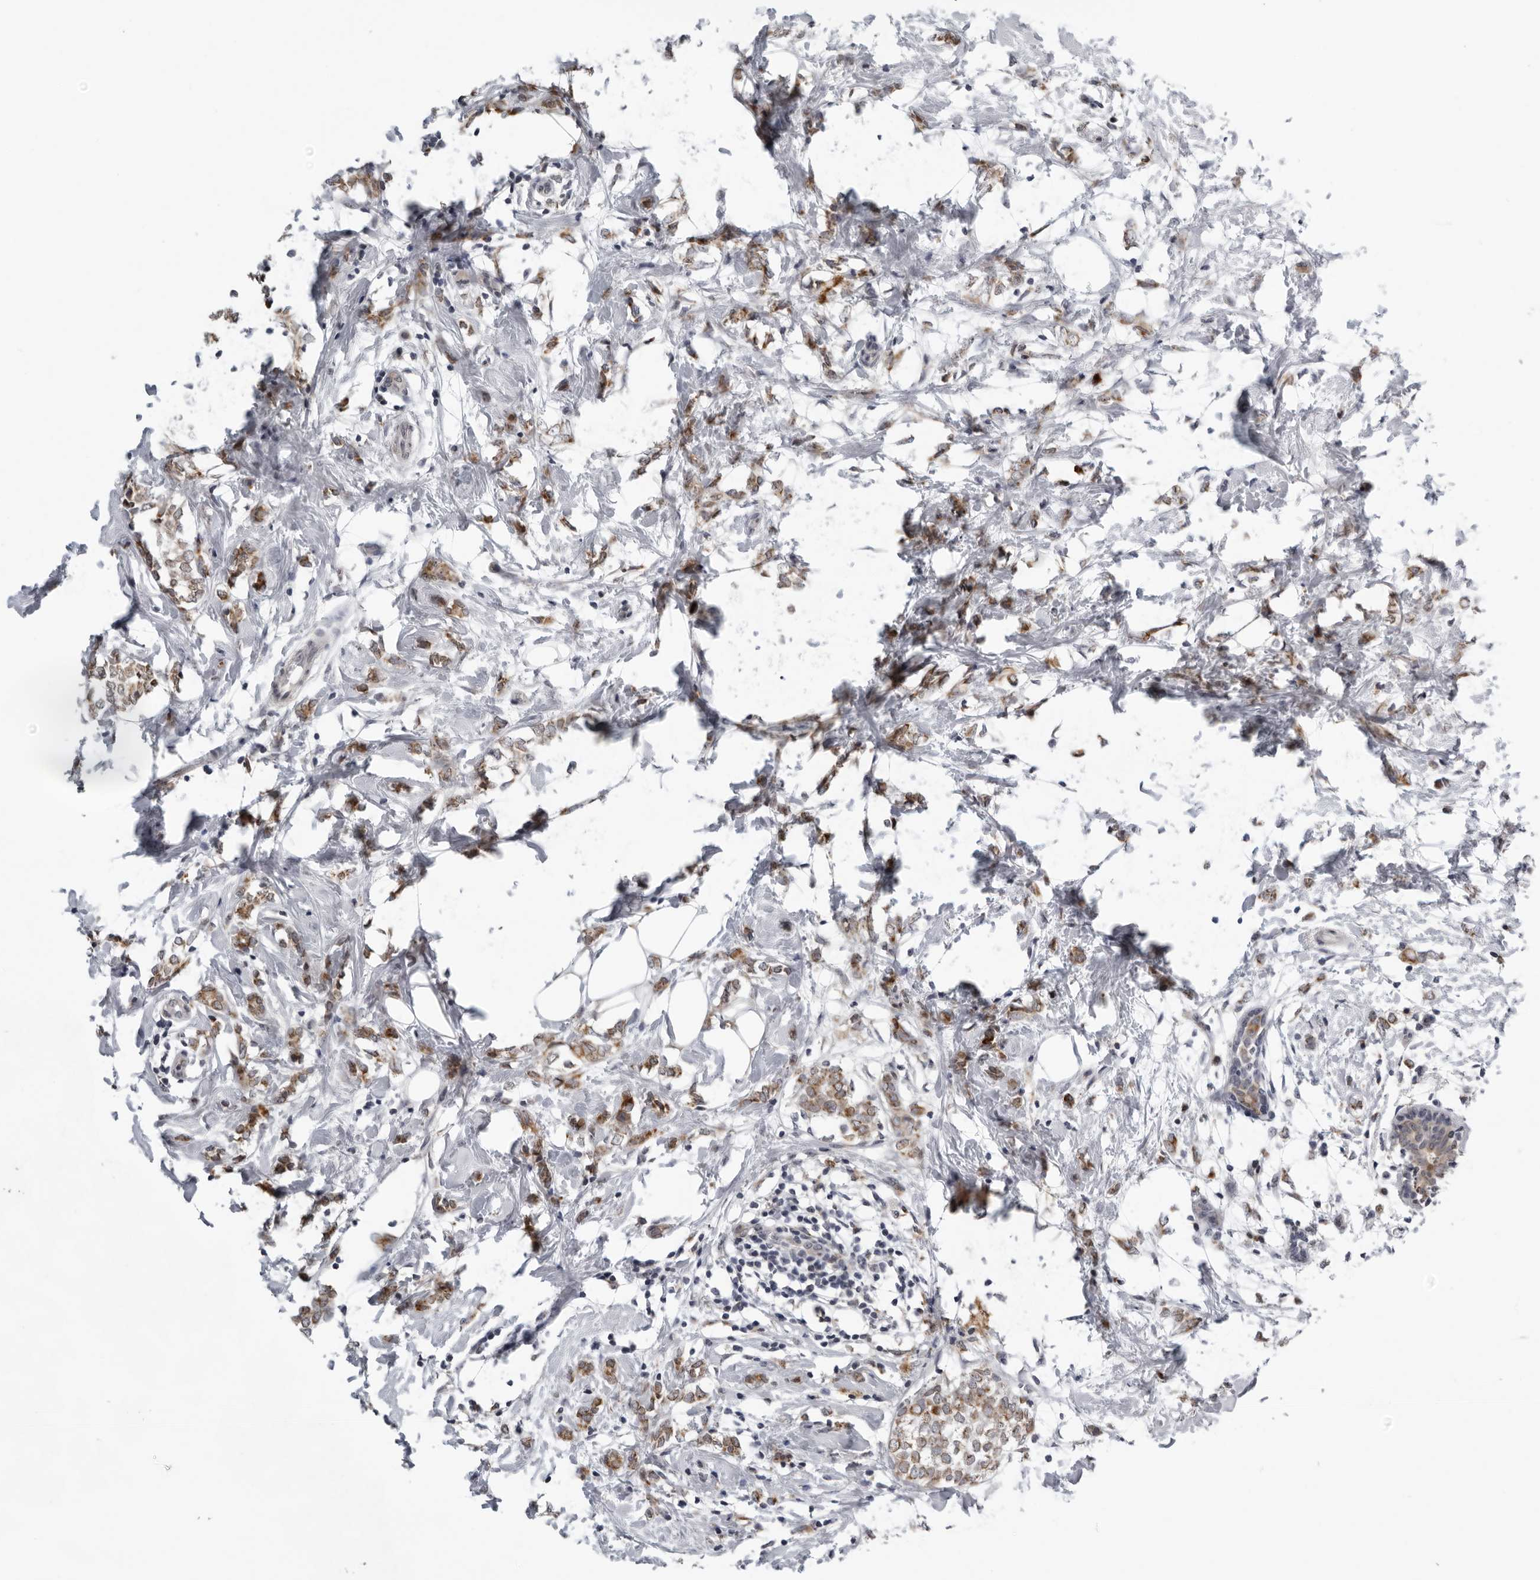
{"staining": {"intensity": "moderate", "quantity": ">75%", "location": "cytoplasmic/membranous"}, "tissue": "breast cancer", "cell_type": "Tumor cells", "image_type": "cancer", "snomed": [{"axis": "morphology", "description": "Normal tissue, NOS"}, {"axis": "morphology", "description": "Lobular carcinoma"}, {"axis": "topography", "description": "Breast"}], "caption": "IHC staining of breast lobular carcinoma, which displays medium levels of moderate cytoplasmic/membranous staining in approximately >75% of tumor cells indicating moderate cytoplasmic/membranous protein staining. The staining was performed using DAB (3,3'-diaminobenzidine) (brown) for protein detection and nuclei were counterstained in hematoxylin (blue).", "gene": "CPT2", "patient": {"sex": "female", "age": 47}}